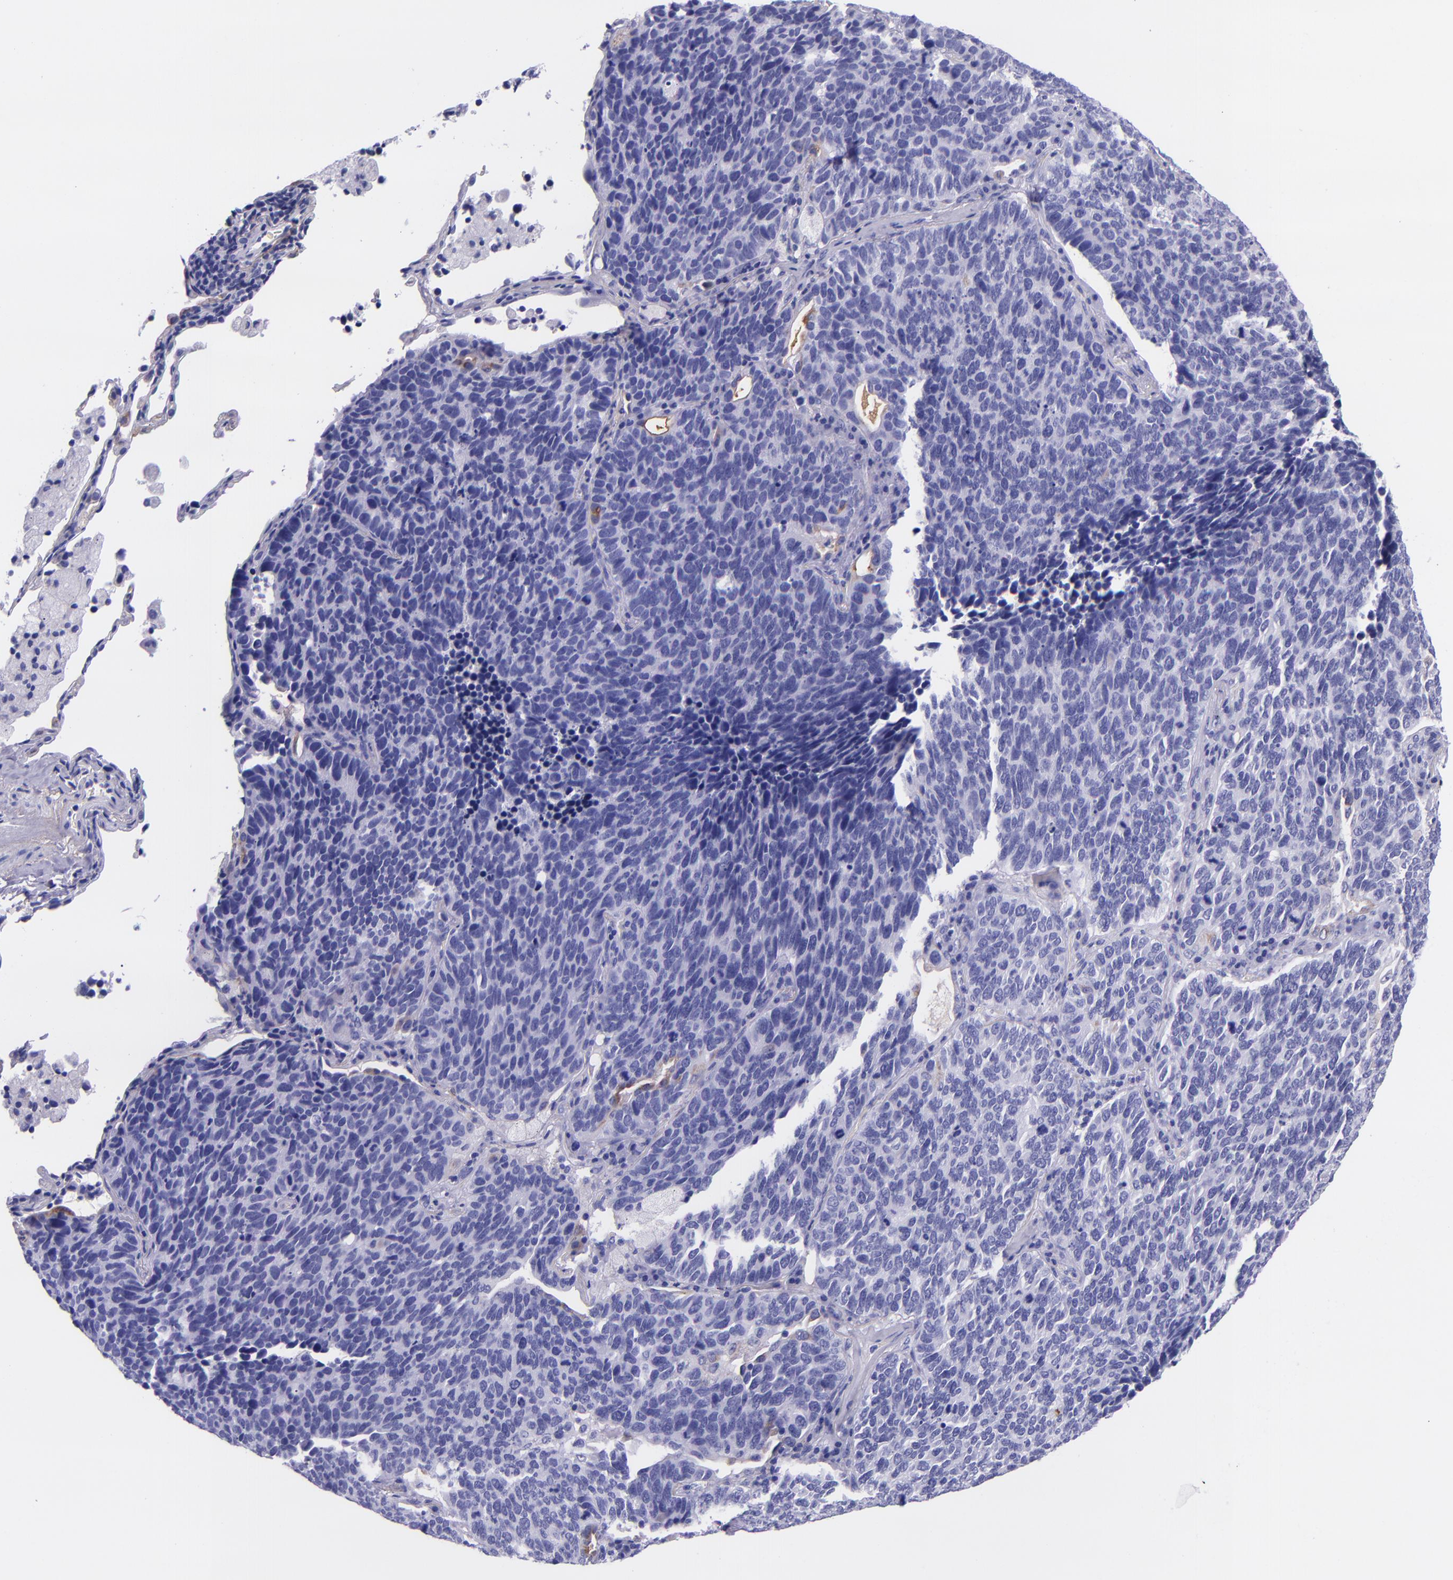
{"staining": {"intensity": "negative", "quantity": "none", "location": "none"}, "tissue": "lung cancer", "cell_type": "Tumor cells", "image_type": "cancer", "snomed": [{"axis": "morphology", "description": "Neoplasm, malignant, NOS"}, {"axis": "topography", "description": "Lung"}], "caption": "Tumor cells are negative for protein expression in human neoplasm (malignant) (lung).", "gene": "SLPI", "patient": {"sex": "female", "age": 75}}